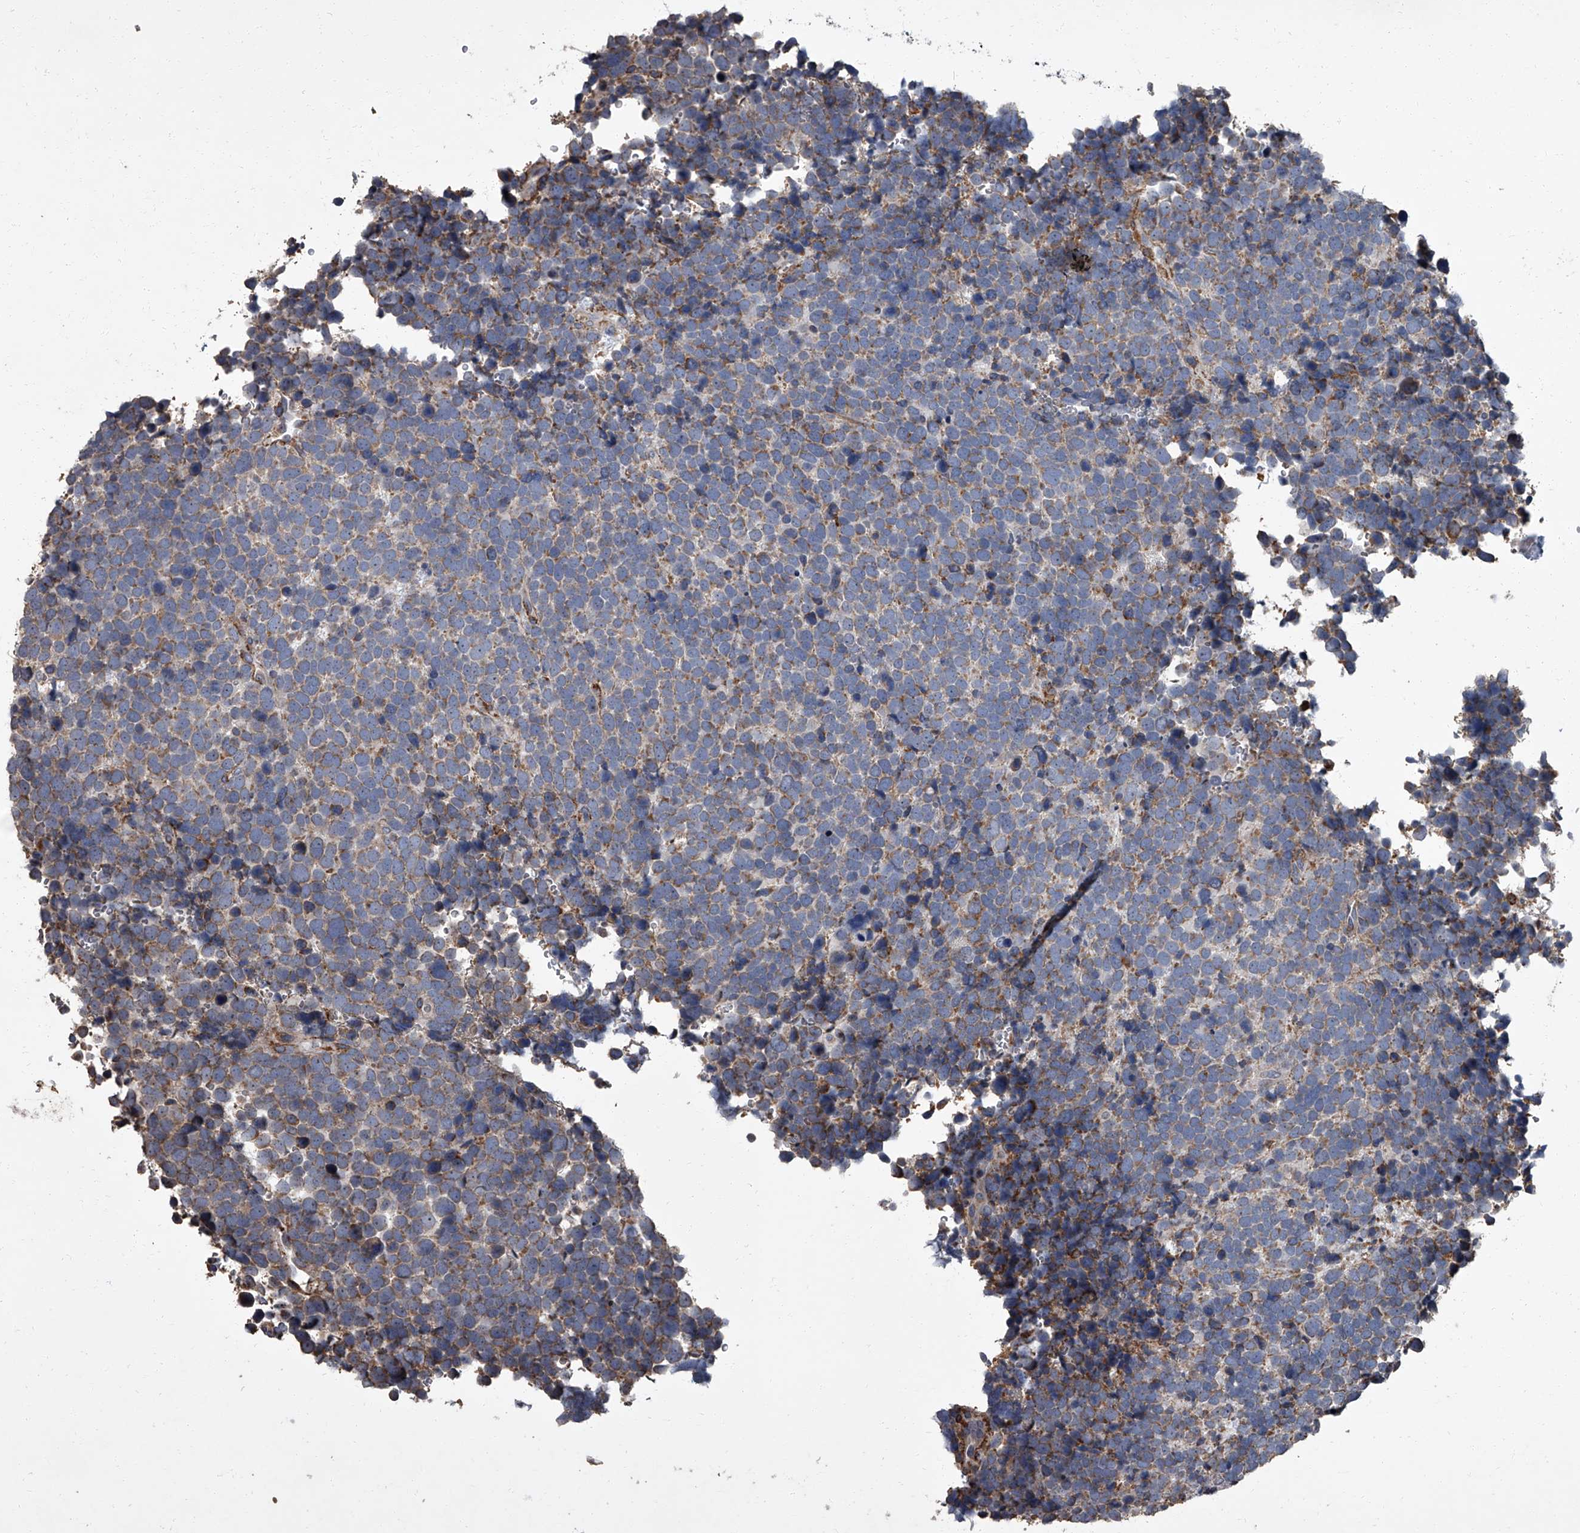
{"staining": {"intensity": "weak", "quantity": "25%-75%", "location": "cytoplasmic/membranous"}, "tissue": "urothelial cancer", "cell_type": "Tumor cells", "image_type": "cancer", "snomed": [{"axis": "morphology", "description": "Urothelial carcinoma, High grade"}, {"axis": "topography", "description": "Urinary bladder"}], "caption": "High-grade urothelial carcinoma stained with a protein marker displays weak staining in tumor cells.", "gene": "SIRT4", "patient": {"sex": "female", "age": 82}}